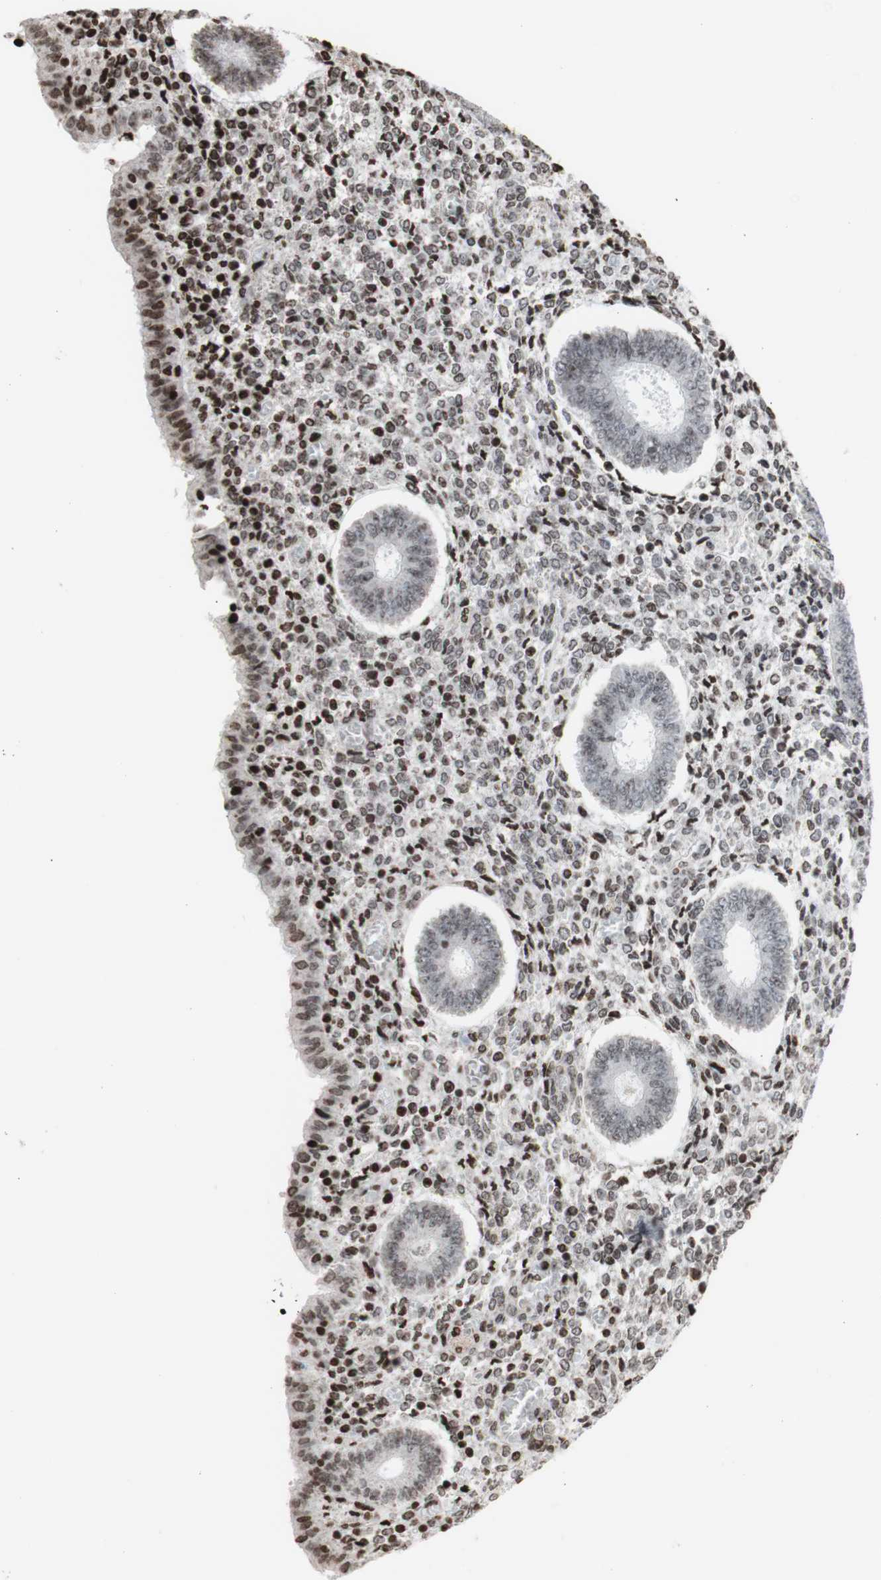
{"staining": {"intensity": "moderate", "quantity": "25%-75%", "location": "nuclear"}, "tissue": "endometrium", "cell_type": "Cells in endometrial stroma", "image_type": "normal", "snomed": [{"axis": "morphology", "description": "Normal tissue, NOS"}, {"axis": "topography", "description": "Endometrium"}], "caption": "An image of human endometrium stained for a protein demonstrates moderate nuclear brown staining in cells in endometrial stroma.", "gene": "SNAI2", "patient": {"sex": "female", "age": 35}}